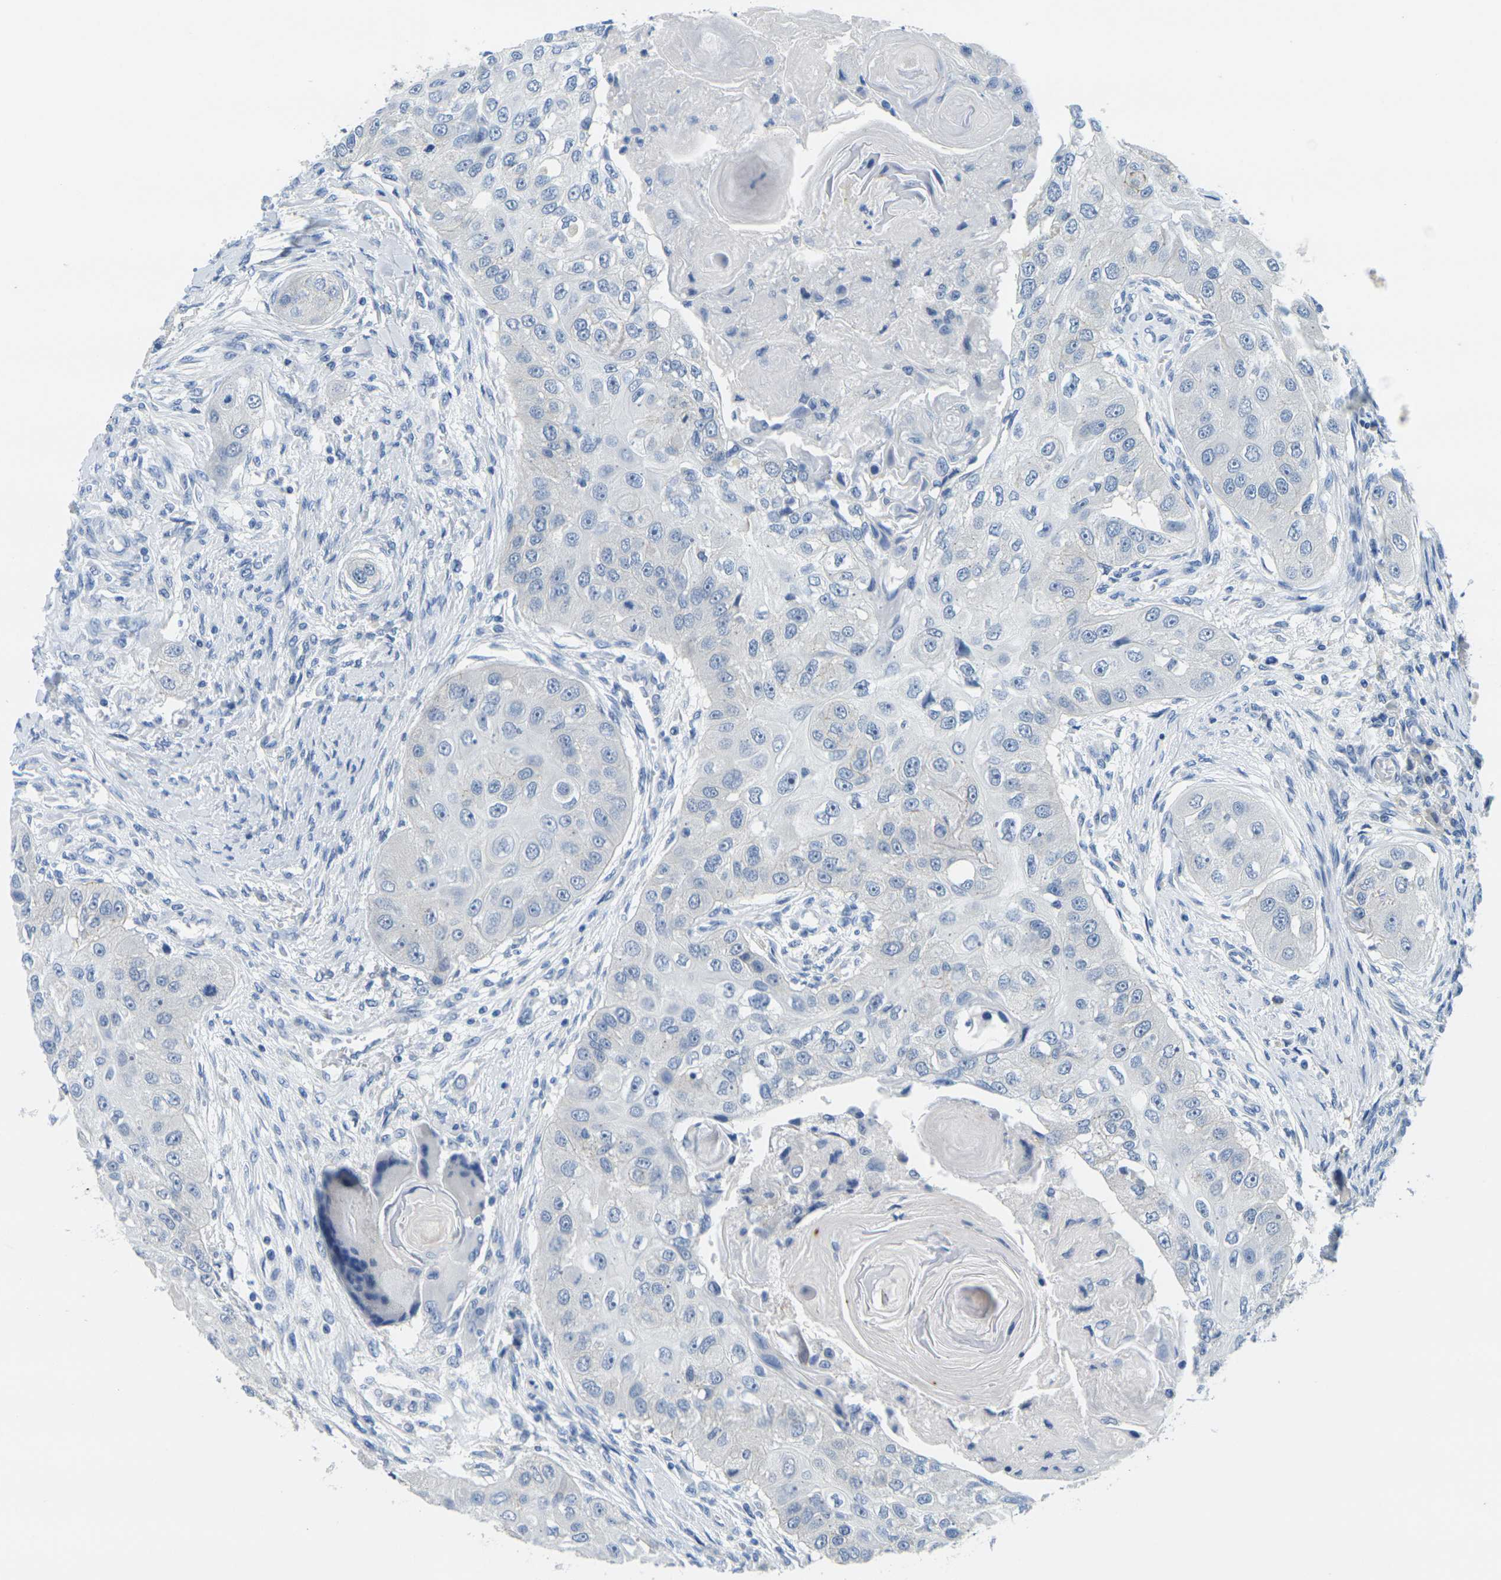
{"staining": {"intensity": "negative", "quantity": "none", "location": "none"}, "tissue": "head and neck cancer", "cell_type": "Tumor cells", "image_type": "cancer", "snomed": [{"axis": "morphology", "description": "Normal tissue, NOS"}, {"axis": "morphology", "description": "Squamous cell carcinoma, NOS"}, {"axis": "topography", "description": "Skeletal muscle"}, {"axis": "topography", "description": "Head-Neck"}], "caption": "Human head and neck cancer (squamous cell carcinoma) stained for a protein using immunohistochemistry displays no staining in tumor cells.", "gene": "FAM3D", "patient": {"sex": "male", "age": 51}}